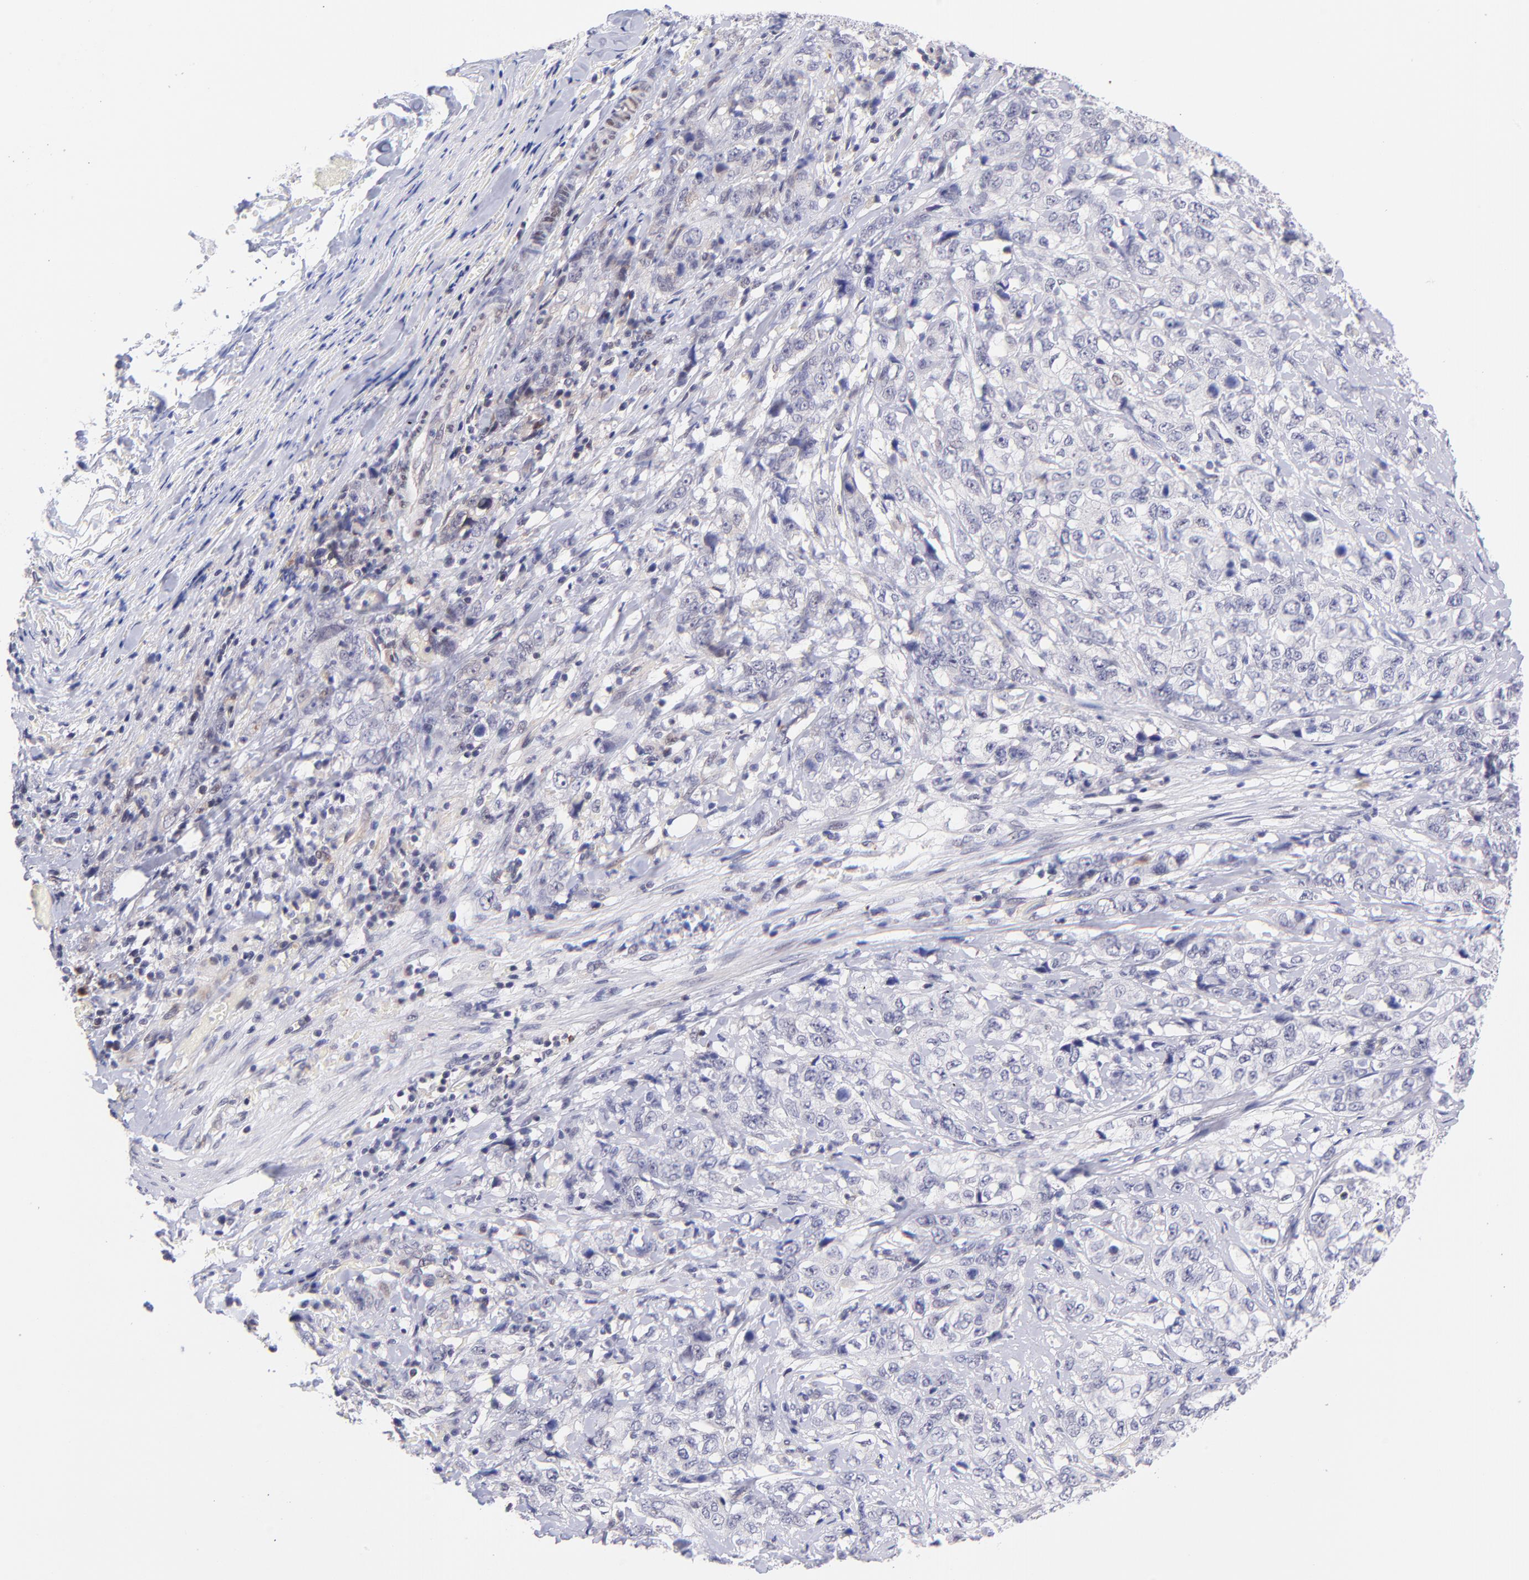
{"staining": {"intensity": "negative", "quantity": "none", "location": "none"}, "tissue": "stomach cancer", "cell_type": "Tumor cells", "image_type": "cancer", "snomed": [{"axis": "morphology", "description": "Adenocarcinoma, NOS"}, {"axis": "topography", "description": "Stomach"}], "caption": "Immunohistochemistry (IHC) histopathology image of human stomach adenocarcinoma stained for a protein (brown), which exhibits no staining in tumor cells.", "gene": "SOX6", "patient": {"sex": "male", "age": 48}}